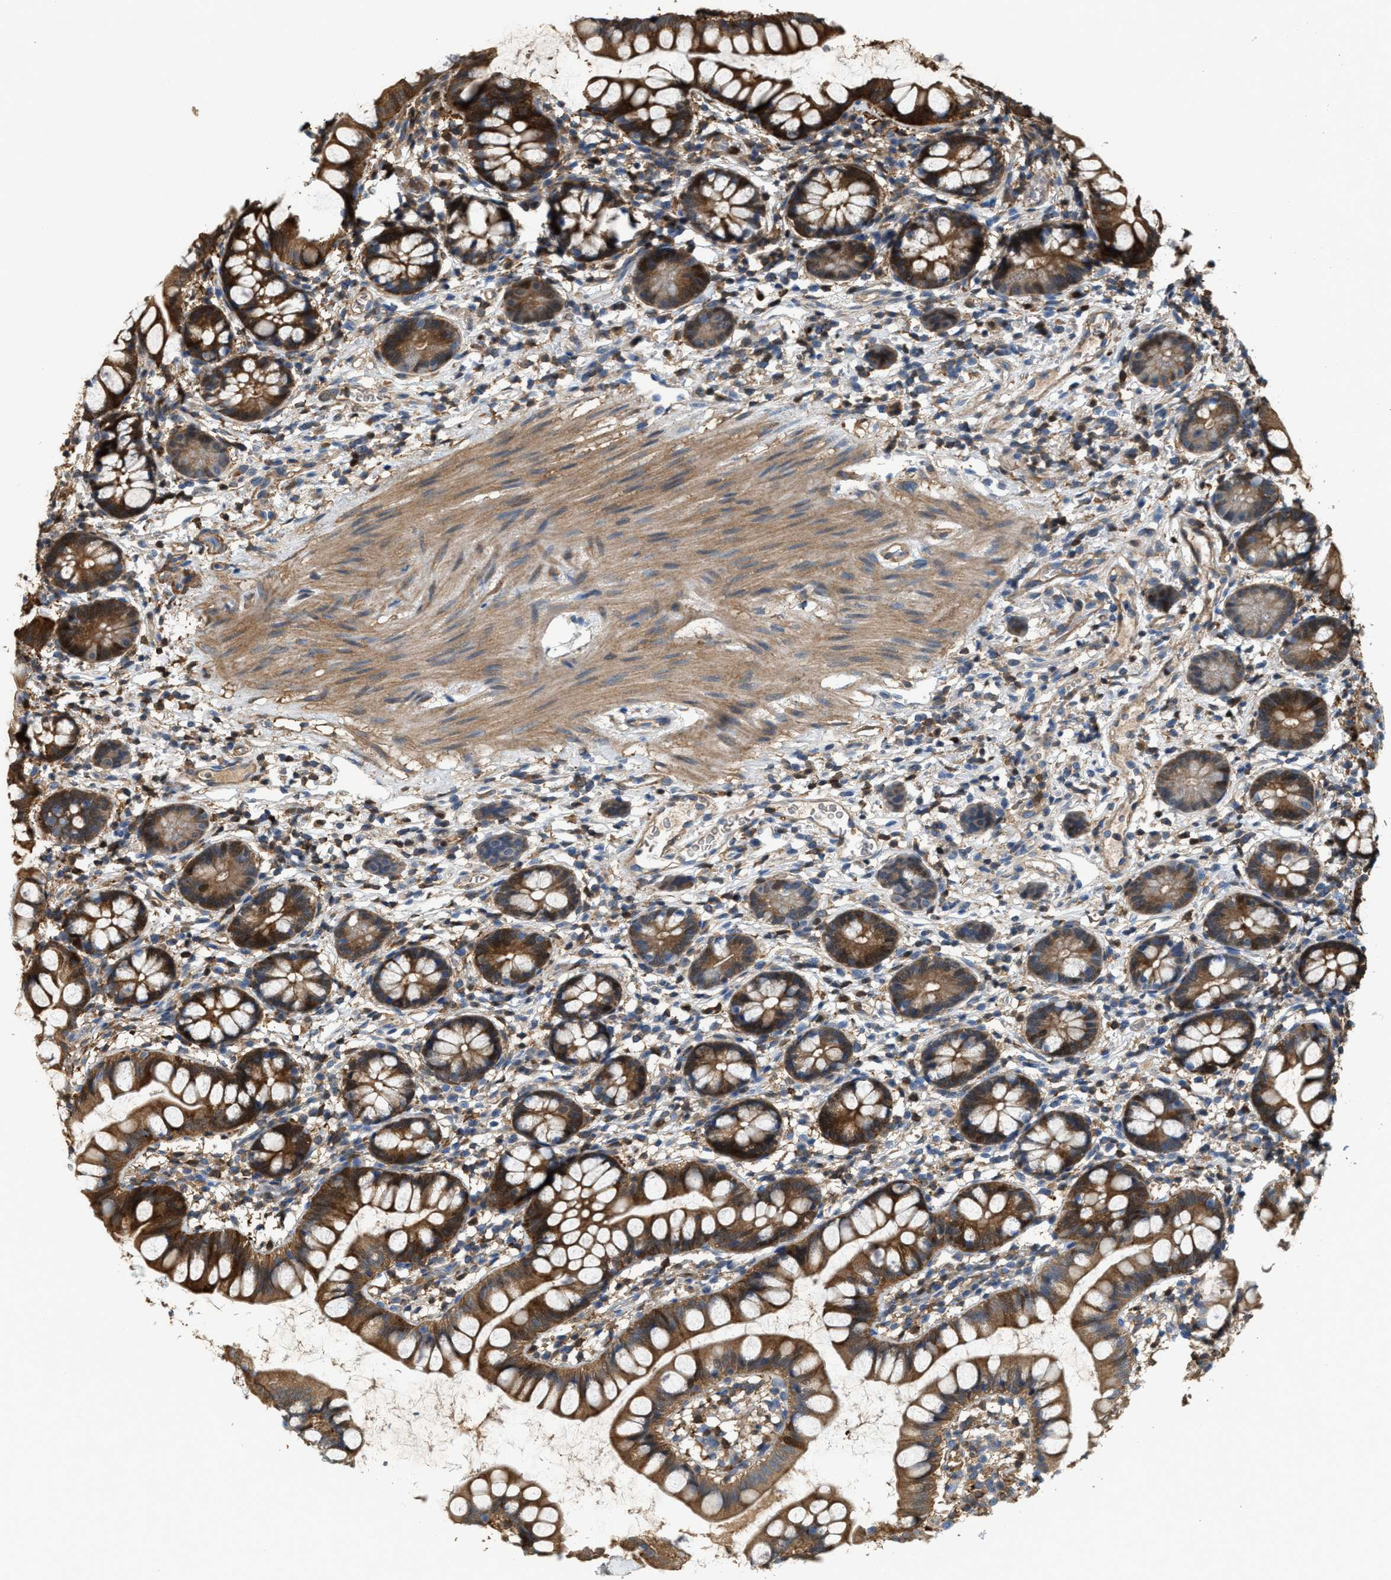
{"staining": {"intensity": "strong", "quantity": ">75%", "location": "cytoplasmic/membranous"}, "tissue": "small intestine", "cell_type": "Glandular cells", "image_type": "normal", "snomed": [{"axis": "morphology", "description": "Normal tissue, NOS"}, {"axis": "topography", "description": "Small intestine"}], "caption": "Glandular cells demonstrate strong cytoplasmic/membranous expression in about >75% of cells in normal small intestine.", "gene": "SERPINB5", "patient": {"sex": "female", "age": 84}}